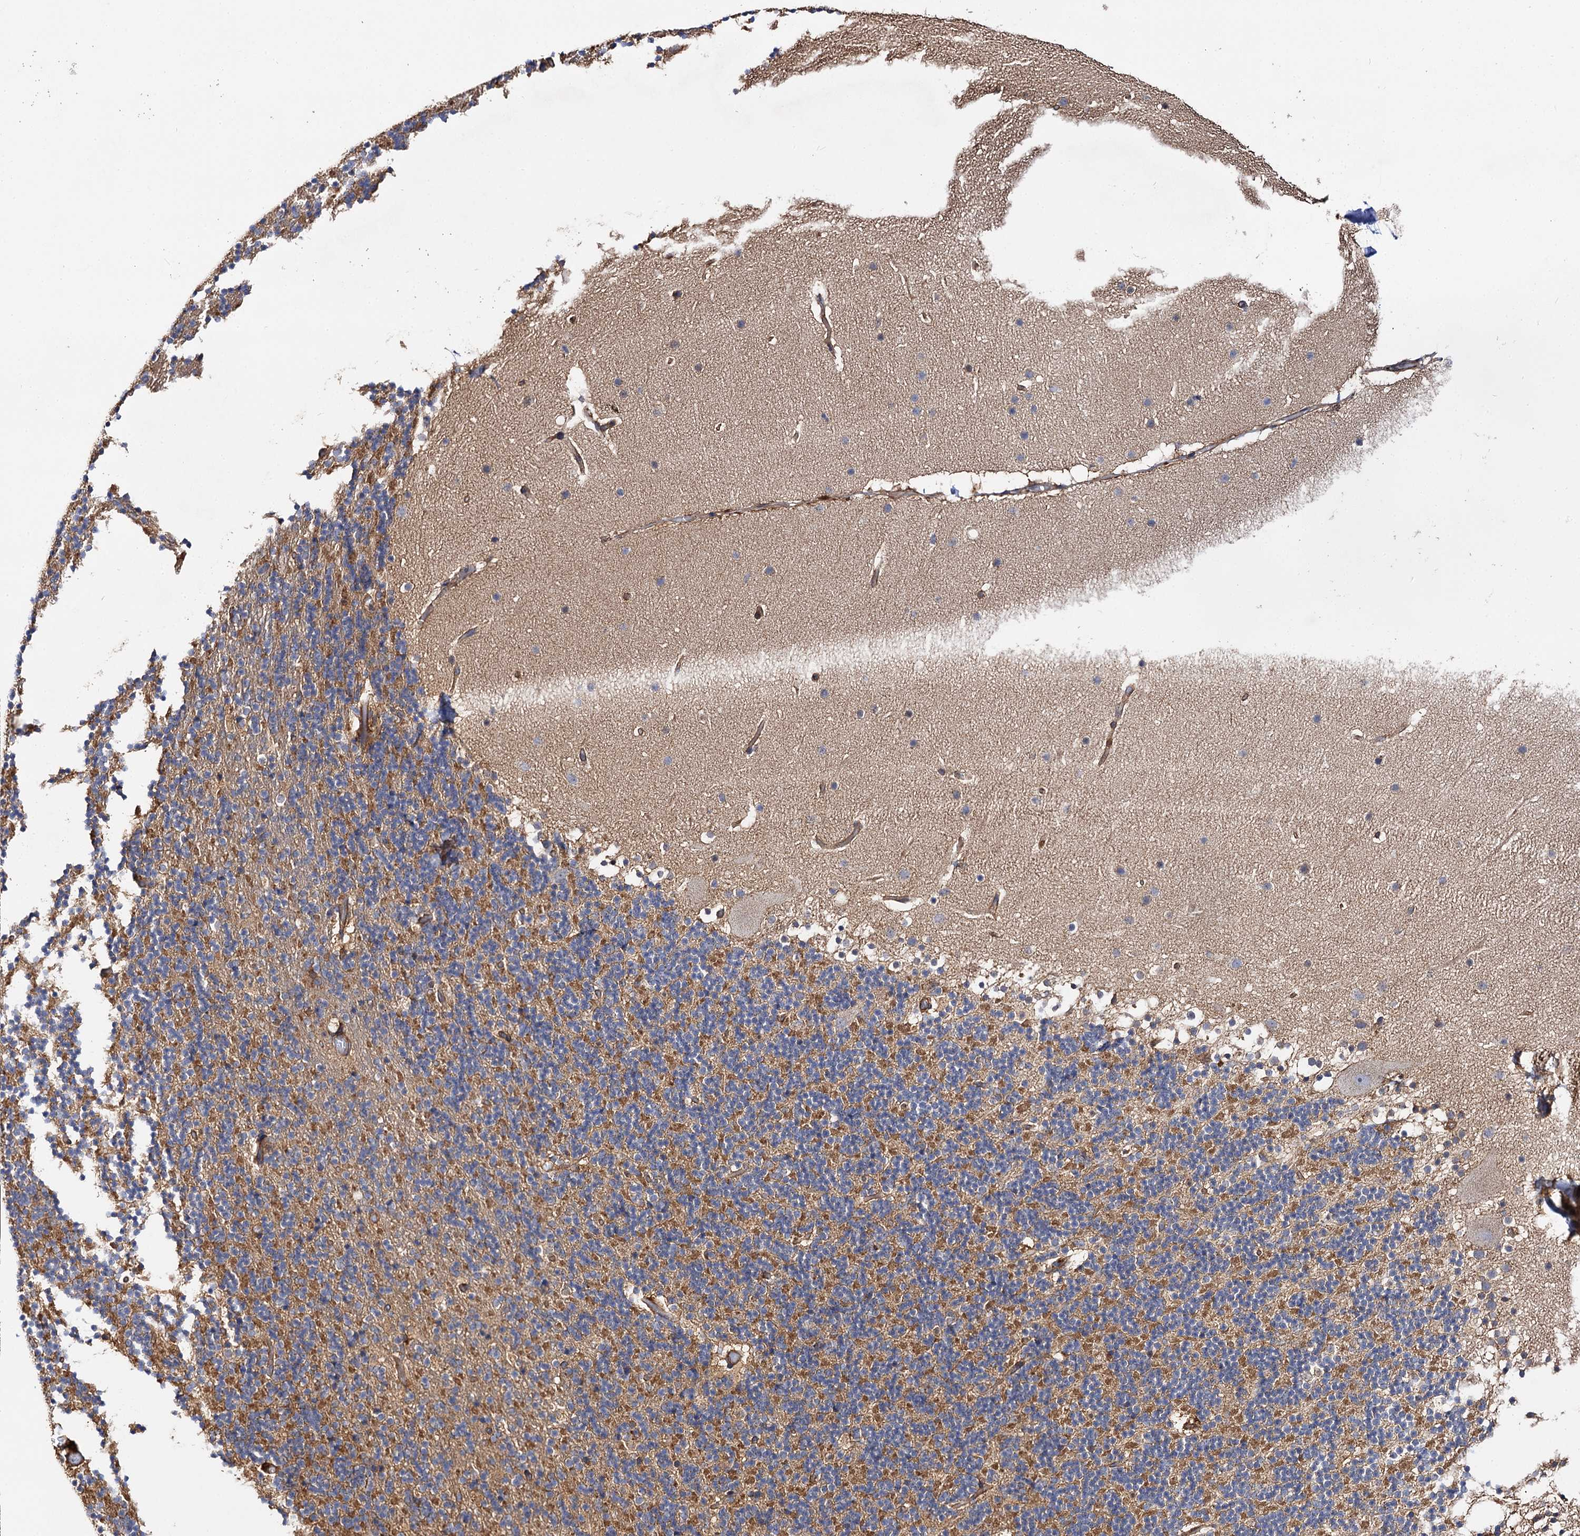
{"staining": {"intensity": "weak", "quantity": "<25%", "location": "cytoplasmic/membranous"}, "tissue": "cerebellum", "cell_type": "Cells in granular layer", "image_type": "normal", "snomed": [{"axis": "morphology", "description": "Normal tissue, NOS"}, {"axis": "topography", "description": "Cerebellum"}], "caption": "IHC histopathology image of normal cerebellum: cerebellum stained with DAB reveals no significant protein expression in cells in granular layer. (DAB (3,3'-diaminobenzidine) immunohistochemistry with hematoxylin counter stain).", "gene": "IDI1", "patient": {"sex": "male", "age": 57}}